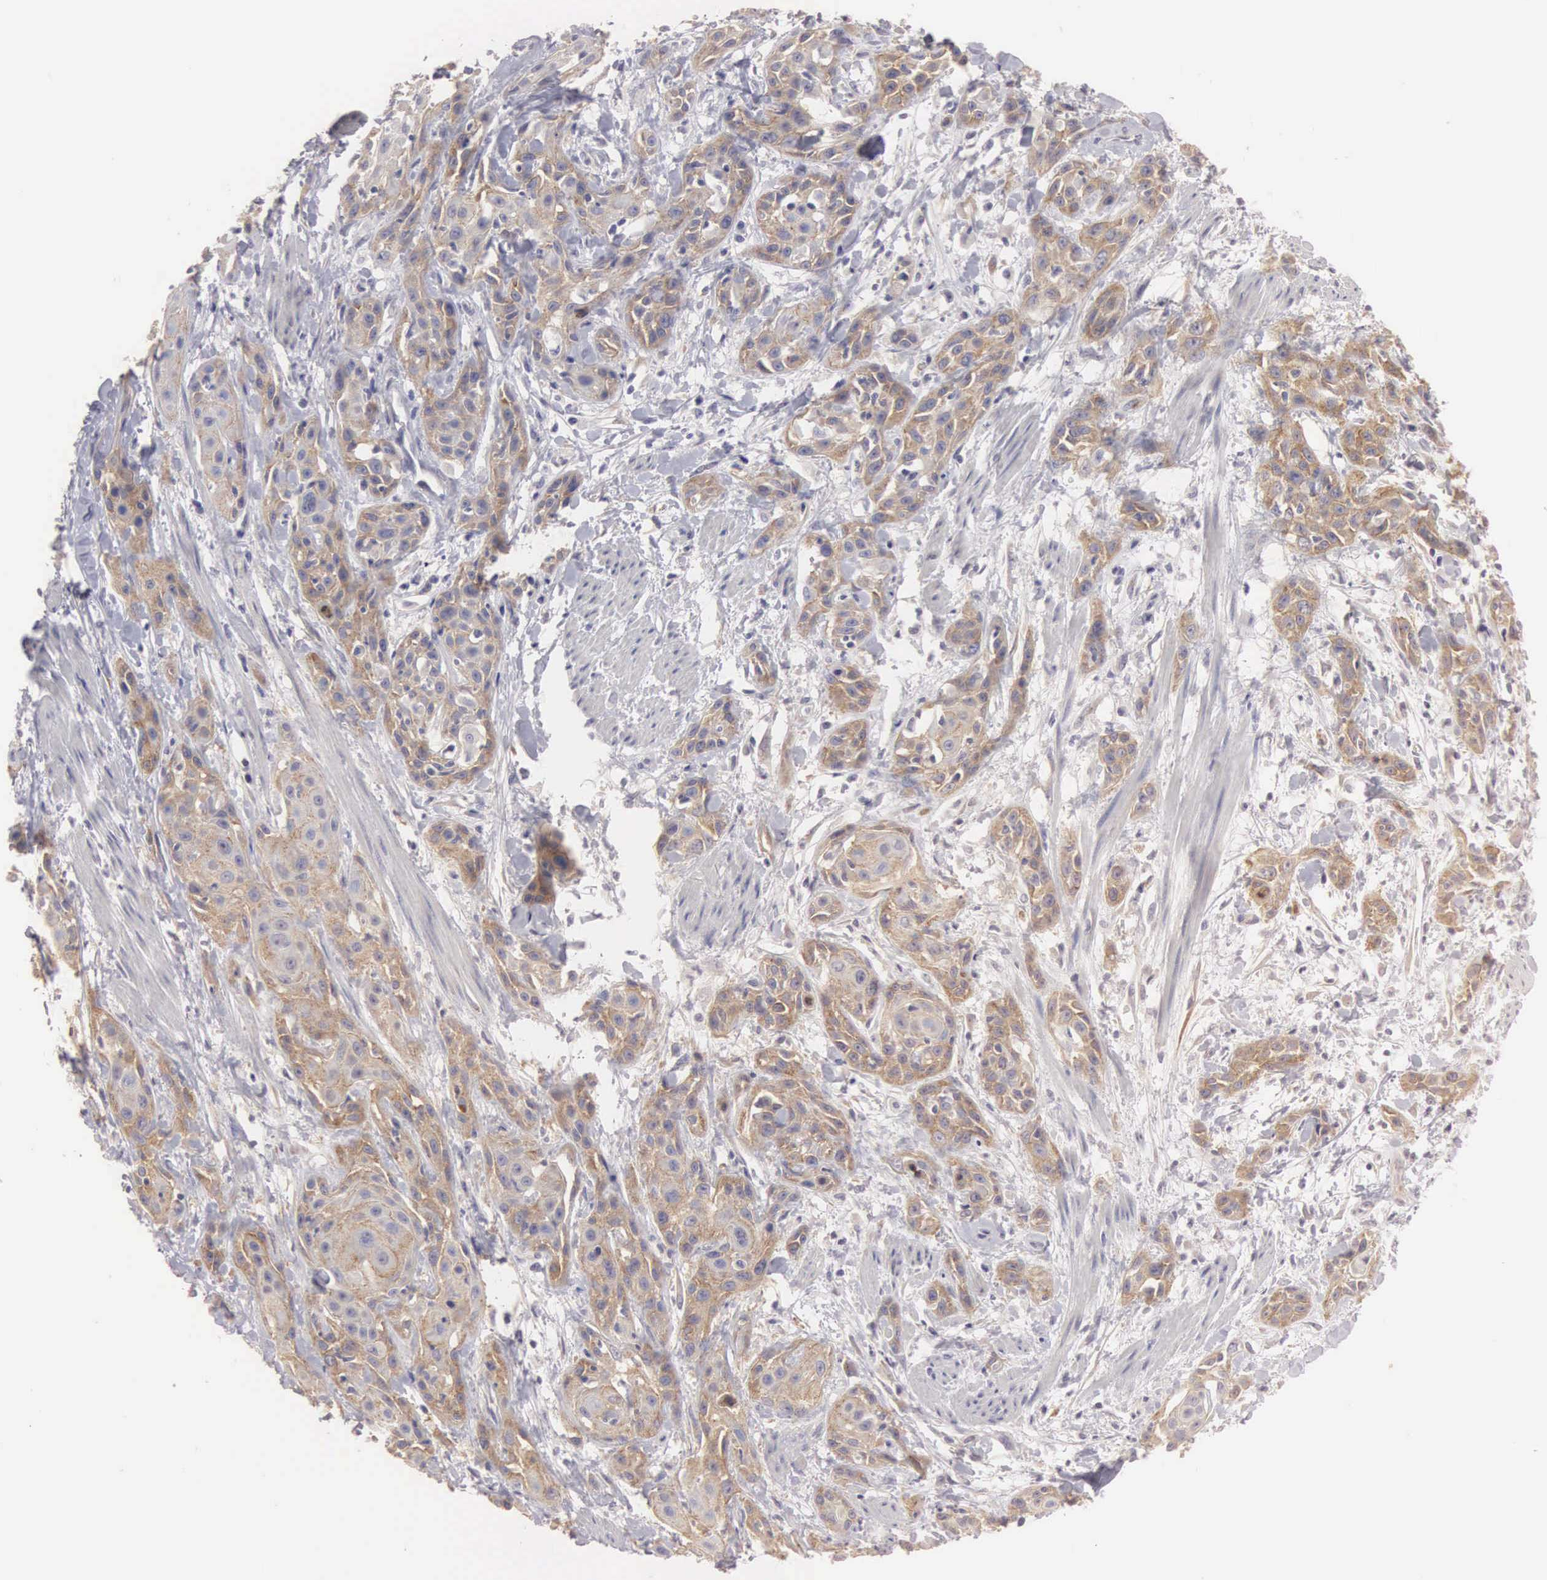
{"staining": {"intensity": "moderate", "quantity": ">75%", "location": "cytoplasmic/membranous"}, "tissue": "skin cancer", "cell_type": "Tumor cells", "image_type": "cancer", "snomed": [{"axis": "morphology", "description": "Squamous cell carcinoma, NOS"}, {"axis": "topography", "description": "Skin"}, {"axis": "topography", "description": "Anal"}], "caption": "A histopathology image of human skin cancer (squamous cell carcinoma) stained for a protein reveals moderate cytoplasmic/membranous brown staining in tumor cells.", "gene": "CEP170B", "patient": {"sex": "male", "age": 64}}